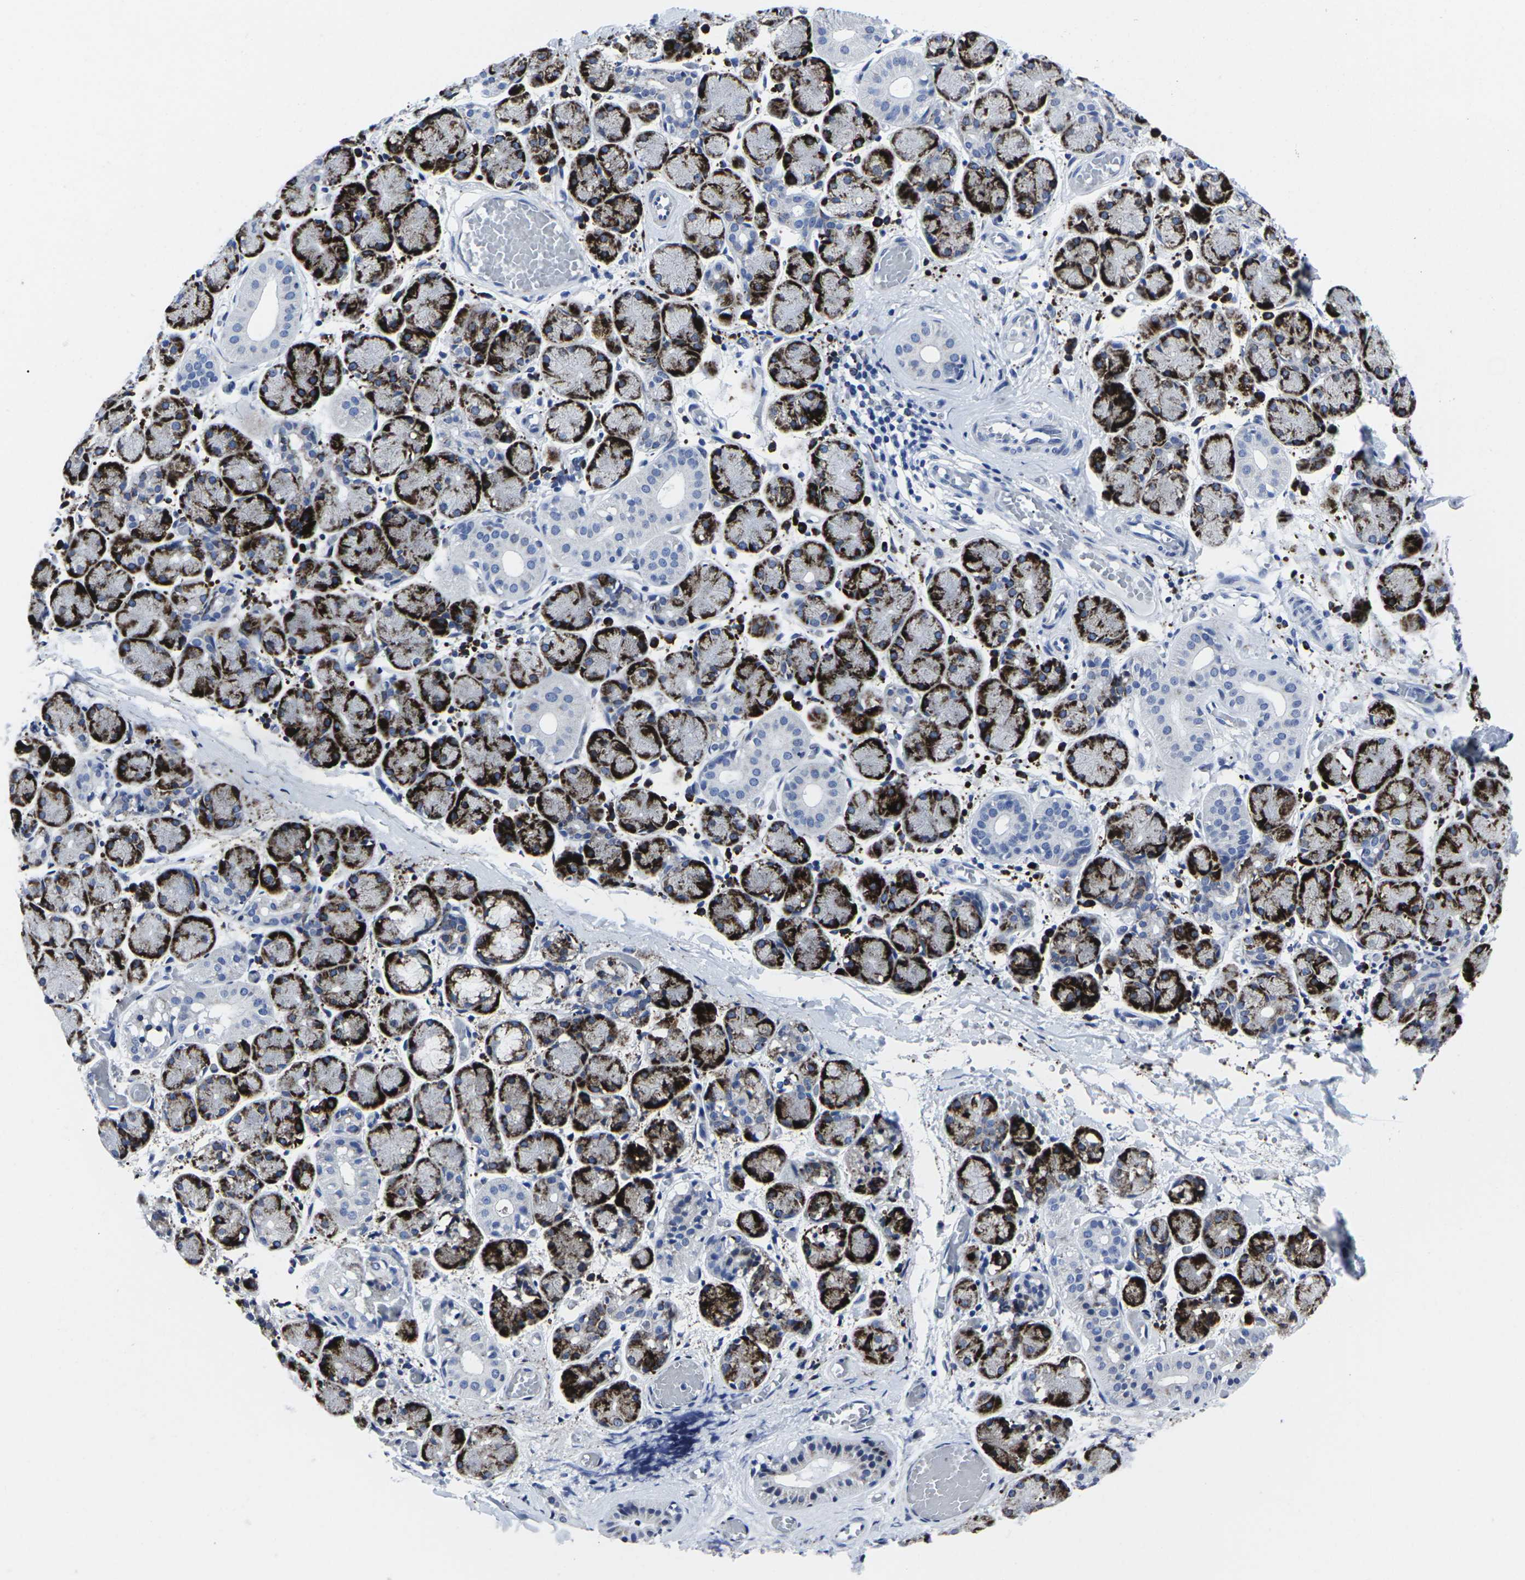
{"staining": {"intensity": "strong", "quantity": "25%-75%", "location": "cytoplasmic/membranous"}, "tissue": "salivary gland", "cell_type": "Glandular cells", "image_type": "normal", "snomed": [{"axis": "morphology", "description": "Normal tissue, NOS"}, {"axis": "topography", "description": "Salivary gland"}], "caption": "Glandular cells display high levels of strong cytoplasmic/membranous expression in approximately 25%-75% of cells in benign salivary gland.", "gene": "RPN1", "patient": {"sex": "female", "age": 24}}